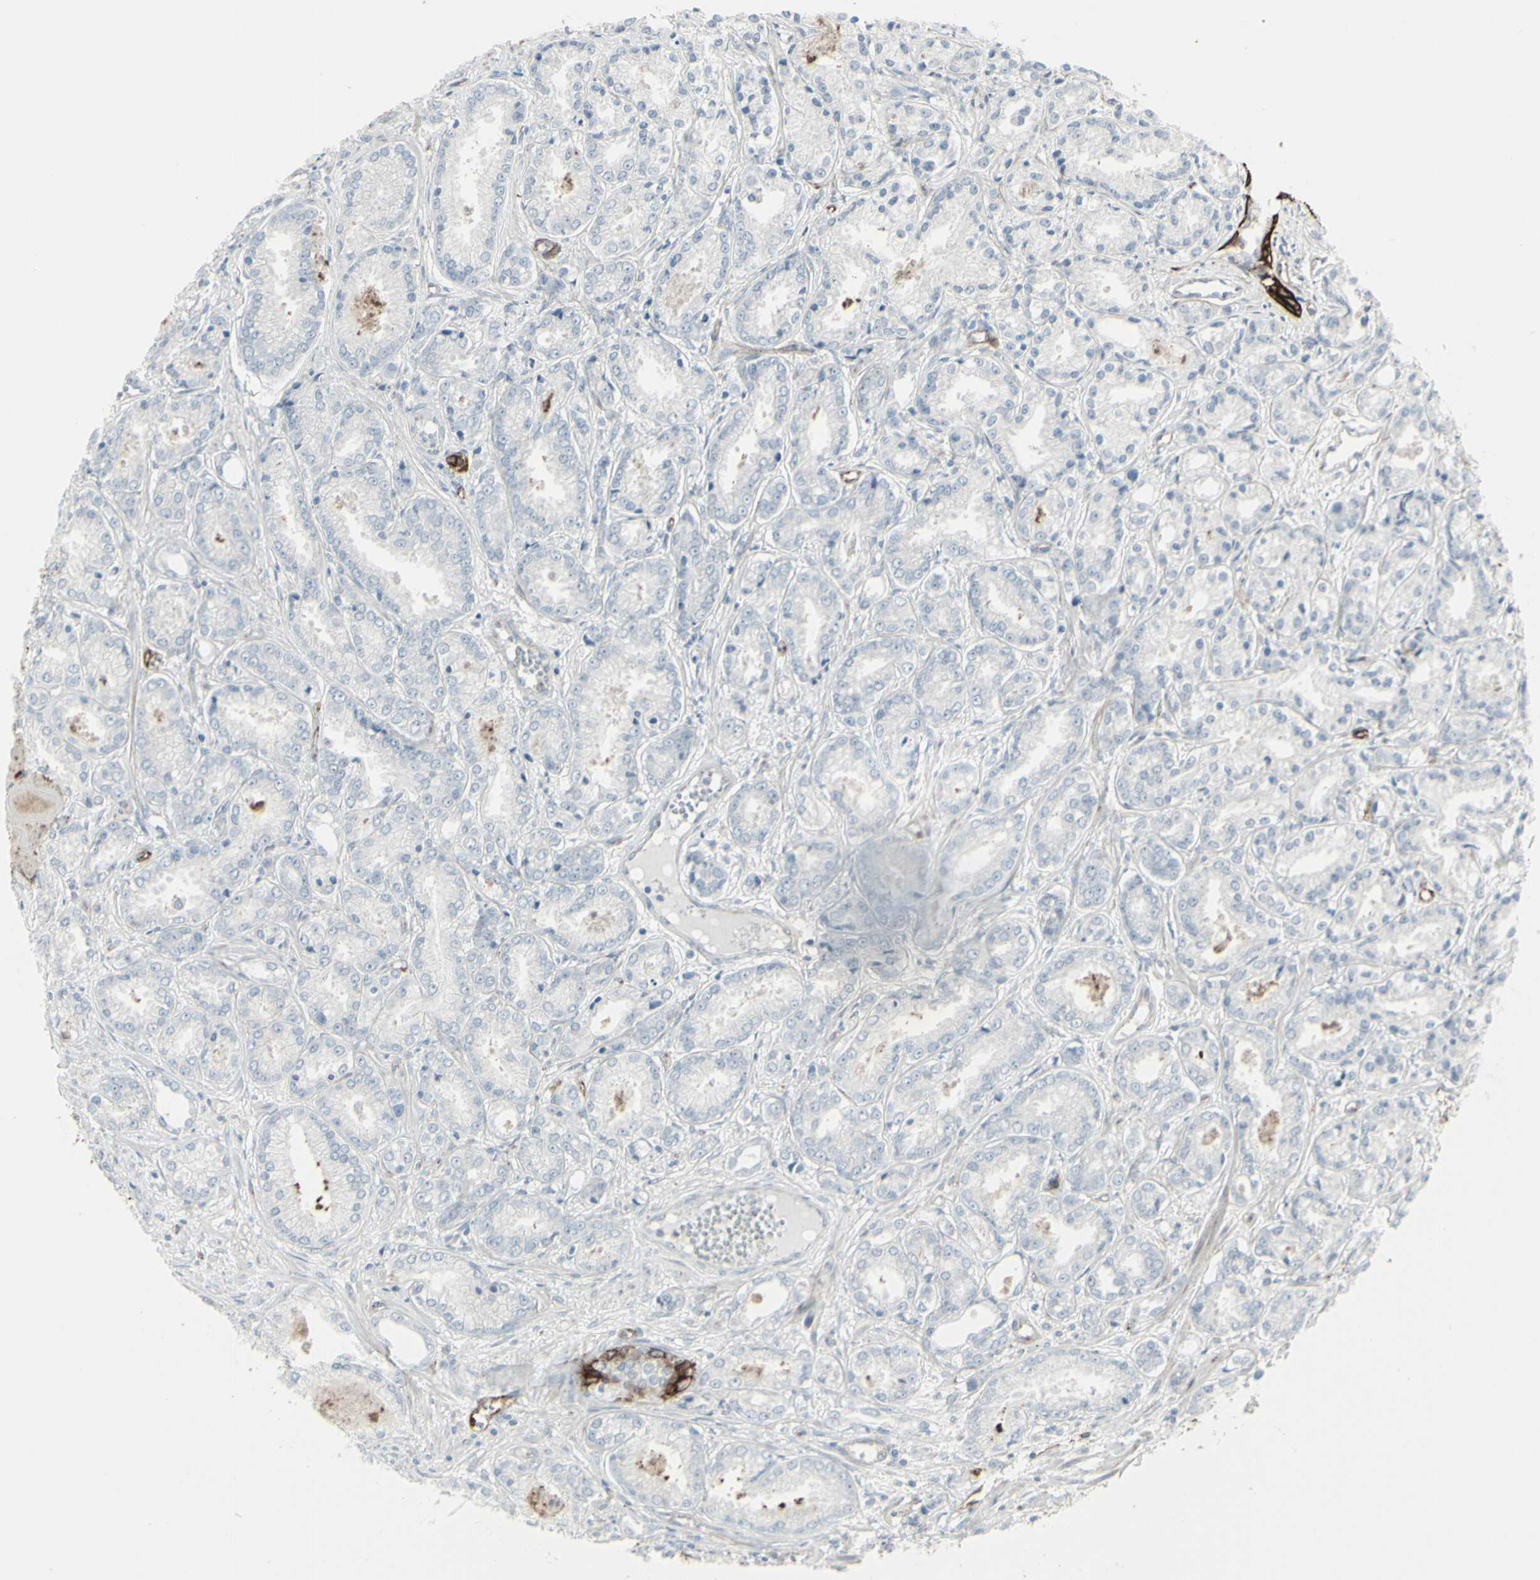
{"staining": {"intensity": "negative", "quantity": "none", "location": "none"}, "tissue": "prostate cancer", "cell_type": "Tumor cells", "image_type": "cancer", "snomed": [{"axis": "morphology", "description": "Adenocarcinoma, Low grade"}, {"axis": "topography", "description": "Prostate"}], "caption": "Prostate cancer (adenocarcinoma (low-grade)) was stained to show a protein in brown. There is no significant staining in tumor cells.", "gene": "GJA1", "patient": {"sex": "male", "age": 72}}